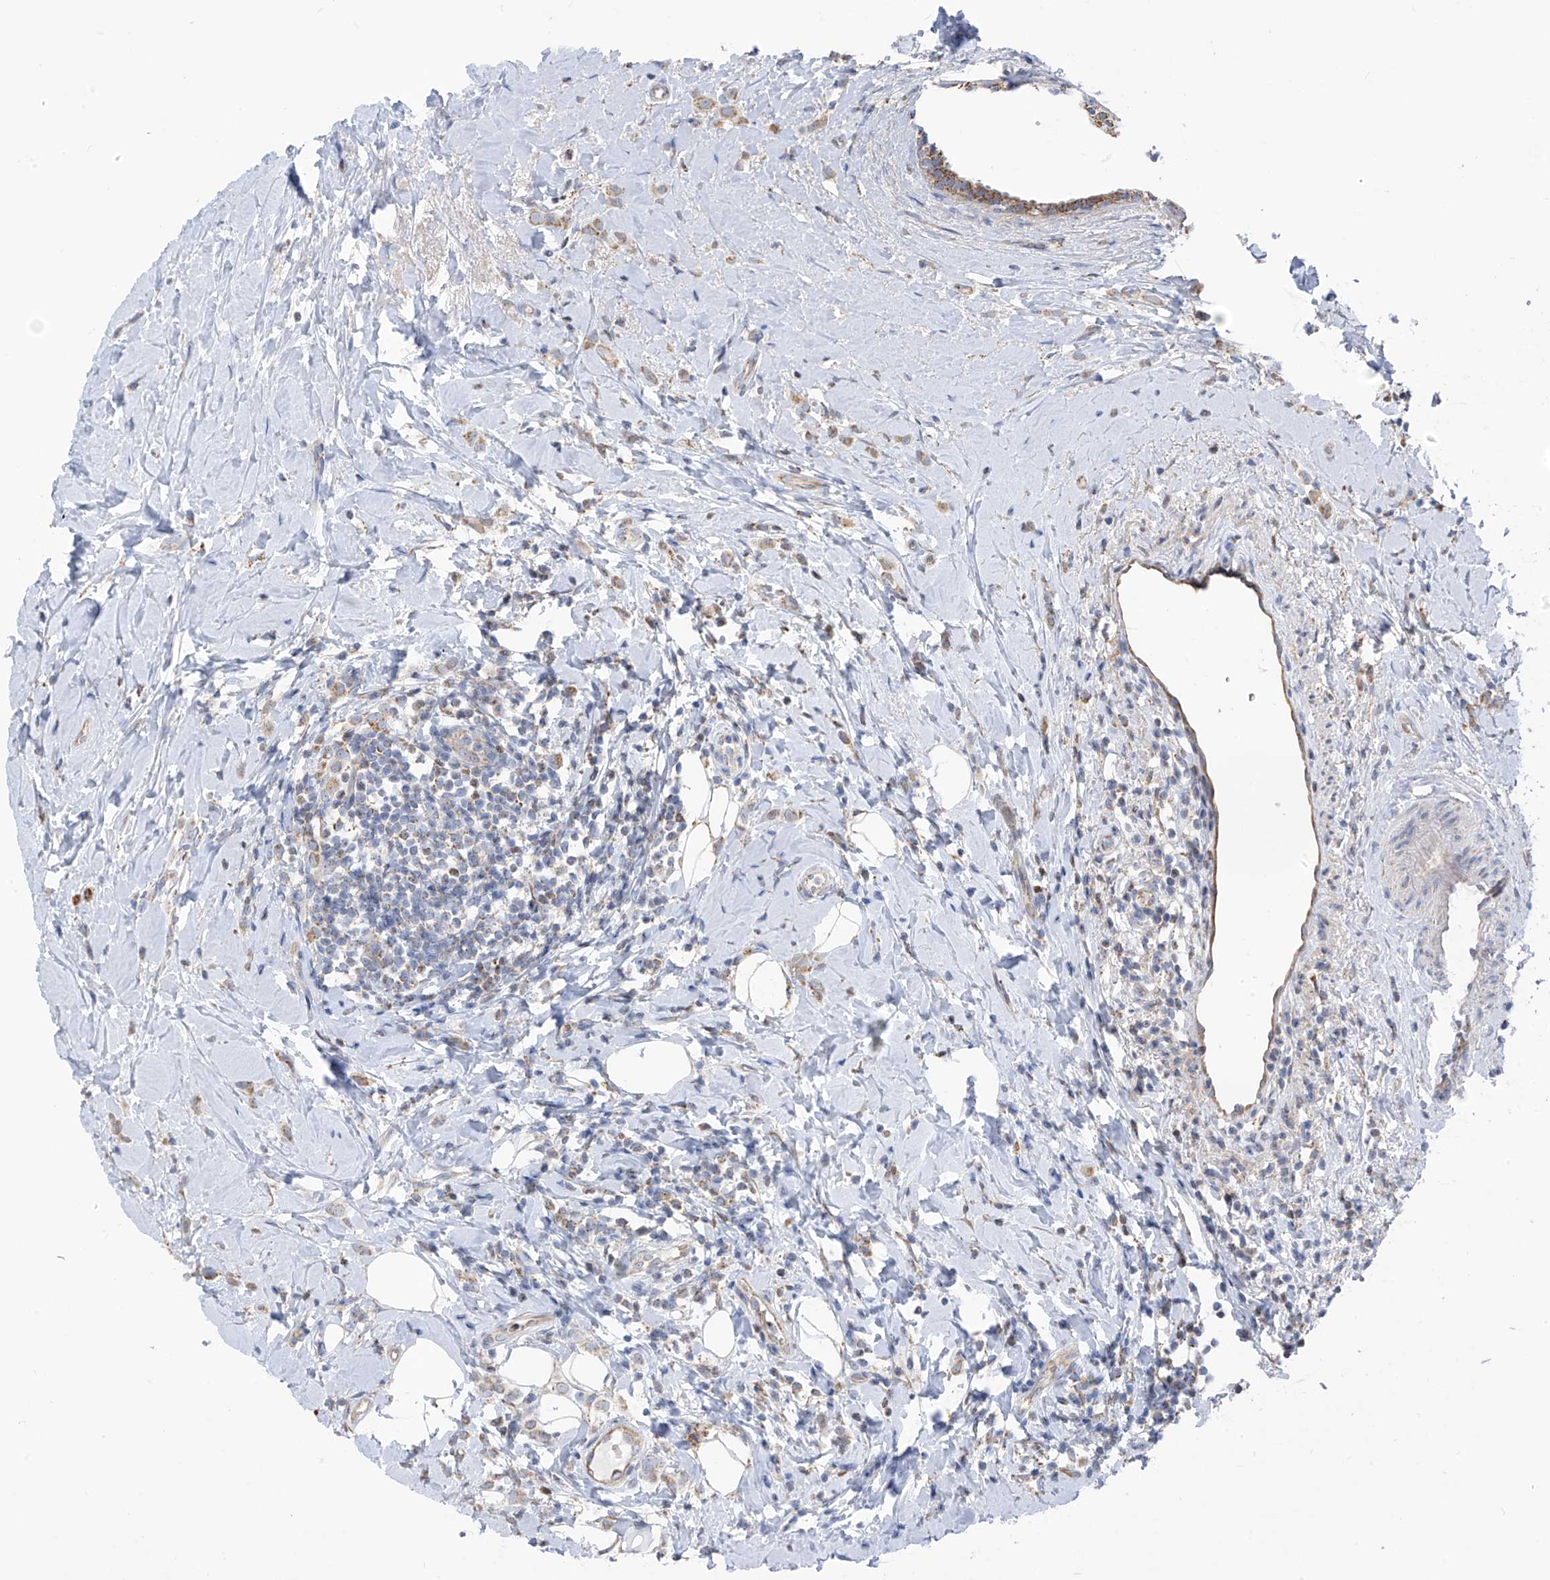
{"staining": {"intensity": "weak", "quantity": ">75%", "location": "cytoplasmic/membranous"}, "tissue": "breast cancer", "cell_type": "Tumor cells", "image_type": "cancer", "snomed": [{"axis": "morphology", "description": "Lobular carcinoma"}, {"axis": "topography", "description": "Breast"}], "caption": "Tumor cells demonstrate weak cytoplasmic/membranous positivity in approximately >75% of cells in breast lobular carcinoma.", "gene": "EOMES", "patient": {"sex": "female", "age": 47}}